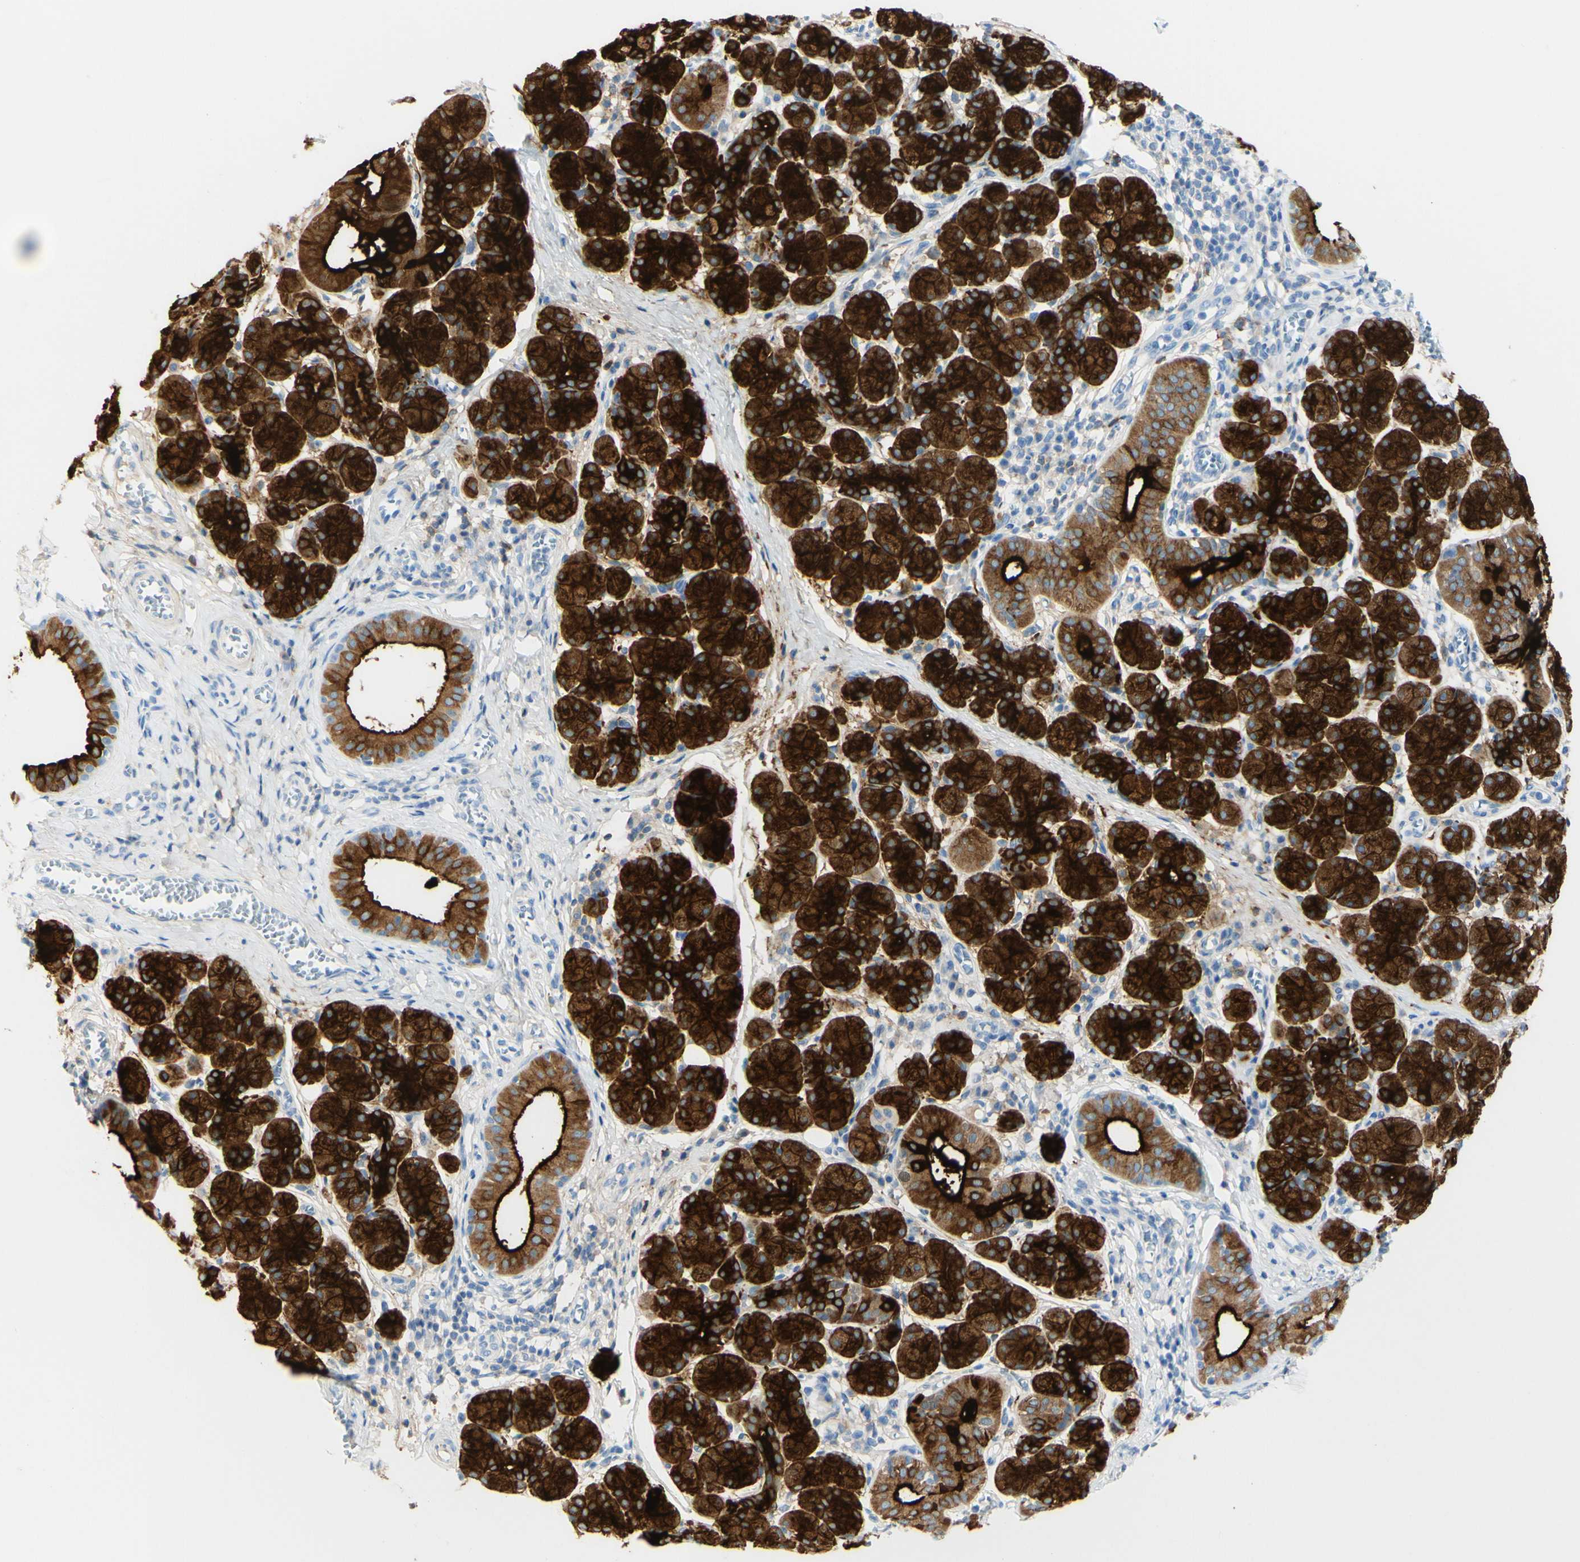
{"staining": {"intensity": "strong", "quantity": ">75%", "location": "cytoplasmic/membranous"}, "tissue": "salivary gland", "cell_type": "Glandular cells", "image_type": "normal", "snomed": [{"axis": "morphology", "description": "Normal tissue, NOS"}, {"axis": "morphology", "description": "Inflammation, NOS"}, {"axis": "topography", "description": "Lymph node"}, {"axis": "topography", "description": "Salivary gland"}], "caption": "Glandular cells display strong cytoplasmic/membranous staining in approximately >75% of cells in benign salivary gland. The staining was performed using DAB (3,3'-diaminobenzidine) to visualize the protein expression in brown, while the nuclei were stained in blue with hematoxylin (Magnification: 20x).", "gene": "PIGR", "patient": {"sex": "male", "age": 3}}